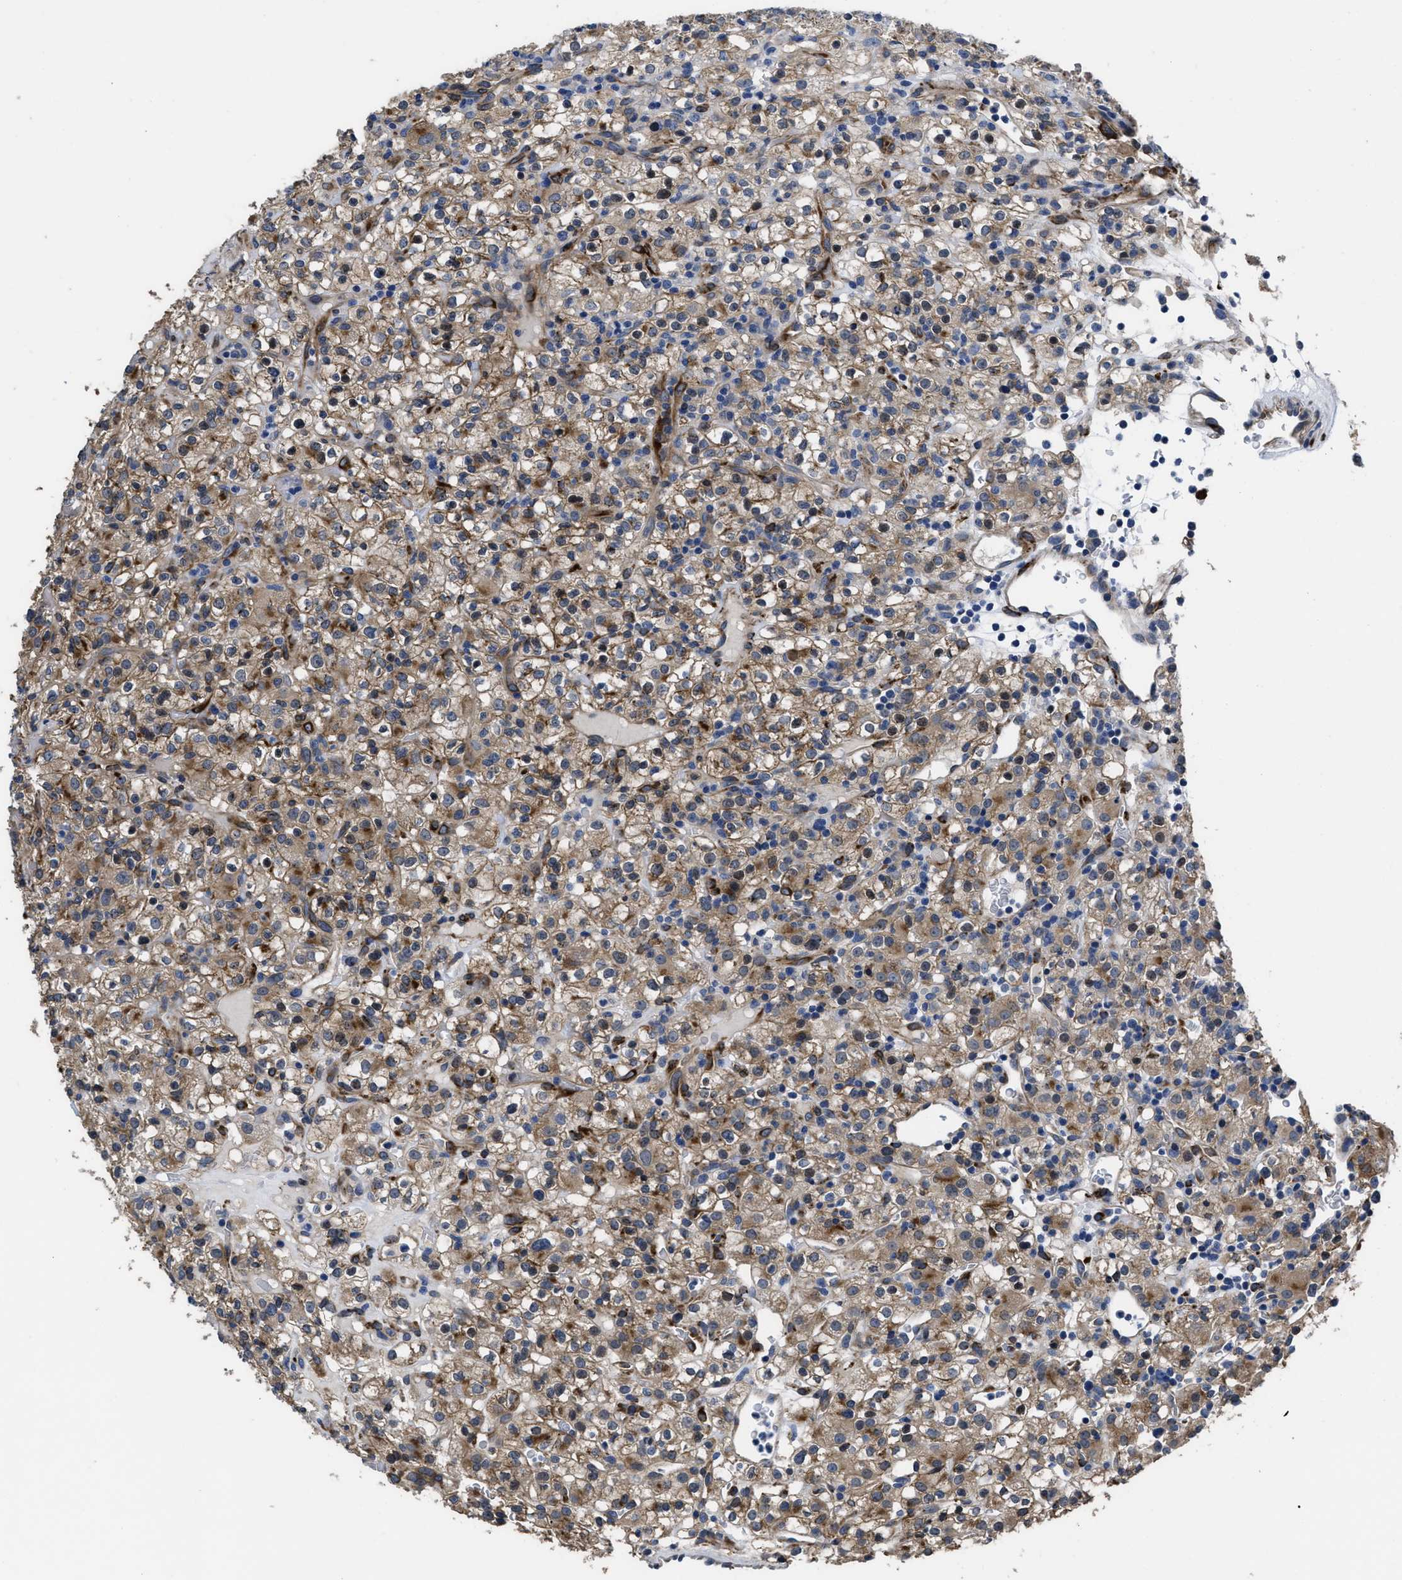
{"staining": {"intensity": "moderate", "quantity": ">75%", "location": "cytoplasmic/membranous"}, "tissue": "renal cancer", "cell_type": "Tumor cells", "image_type": "cancer", "snomed": [{"axis": "morphology", "description": "Normal tissue, NOS"}, {"axis": "morphology", "description": "Adenocarcinoma, NOS"}, {"axis": "topography", "description": "Kidney"}], "caption": "Renal cancer (adenocarcinoma) stained with a protein marker demonstrates moderate staining in tumor cells.", "gene": "SQLE", "patient": {"sex": "female", "age": 72}}